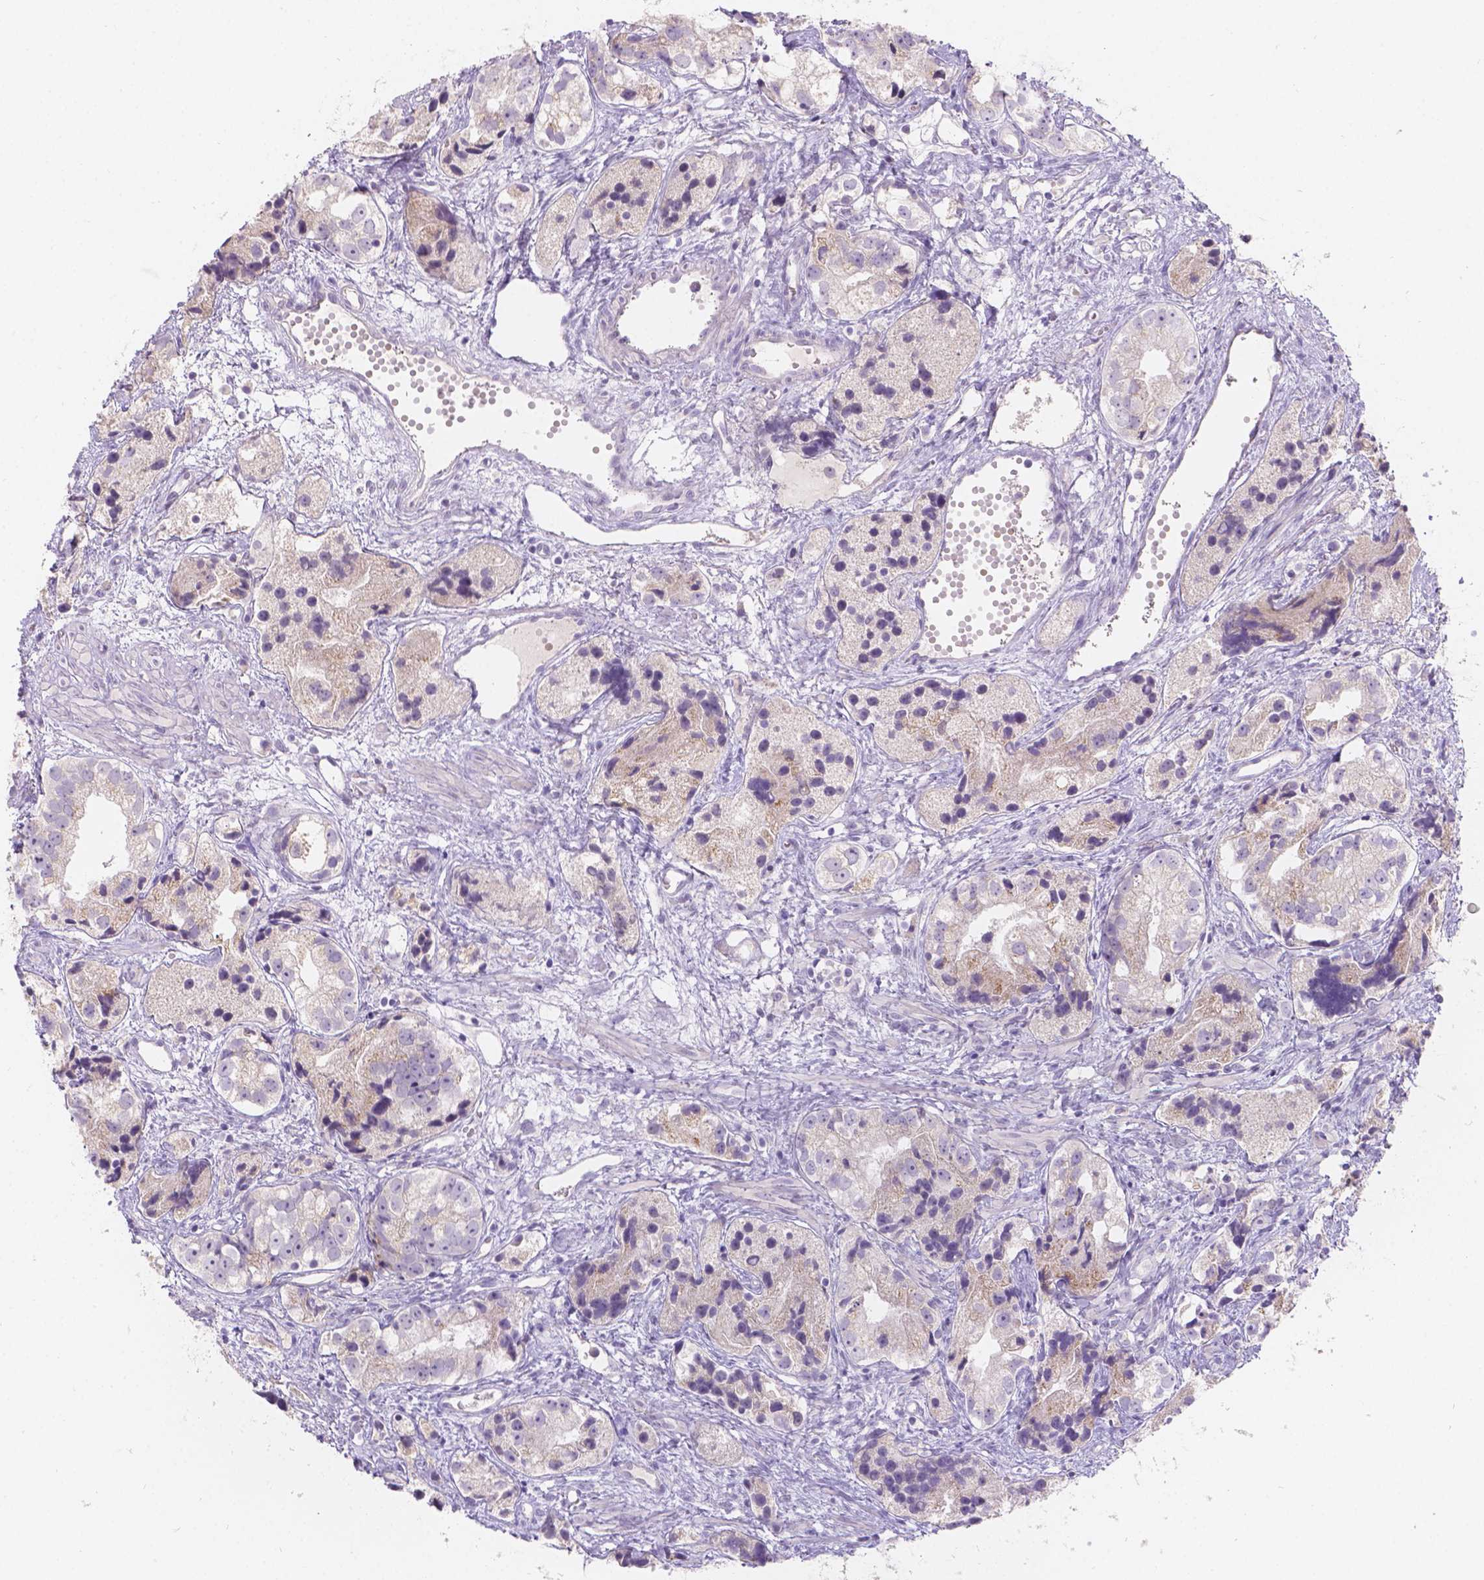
{"staining": {"intensity": "negative", "quantity": "none", "location": "none"}, "tissue": "prostate cancer", "cell_type": "Tumor cells", "image_type": "cancer", "snomed": [{"axis": "morphology", "description": "Adenocarcinoma, High grade"}, {"axis": "topography", "description": "Prostate"}], "caption": "An immunohistochemistry (IHC) image of prostate adenocarcinoma (high-grade) is shown. There is no staining in tumor cells of prostate adenocarcinoma (high-grade). Nuclei are stained in blue.", "gene": "HTN3", "patient": {"sex": "male", "age": 68}}